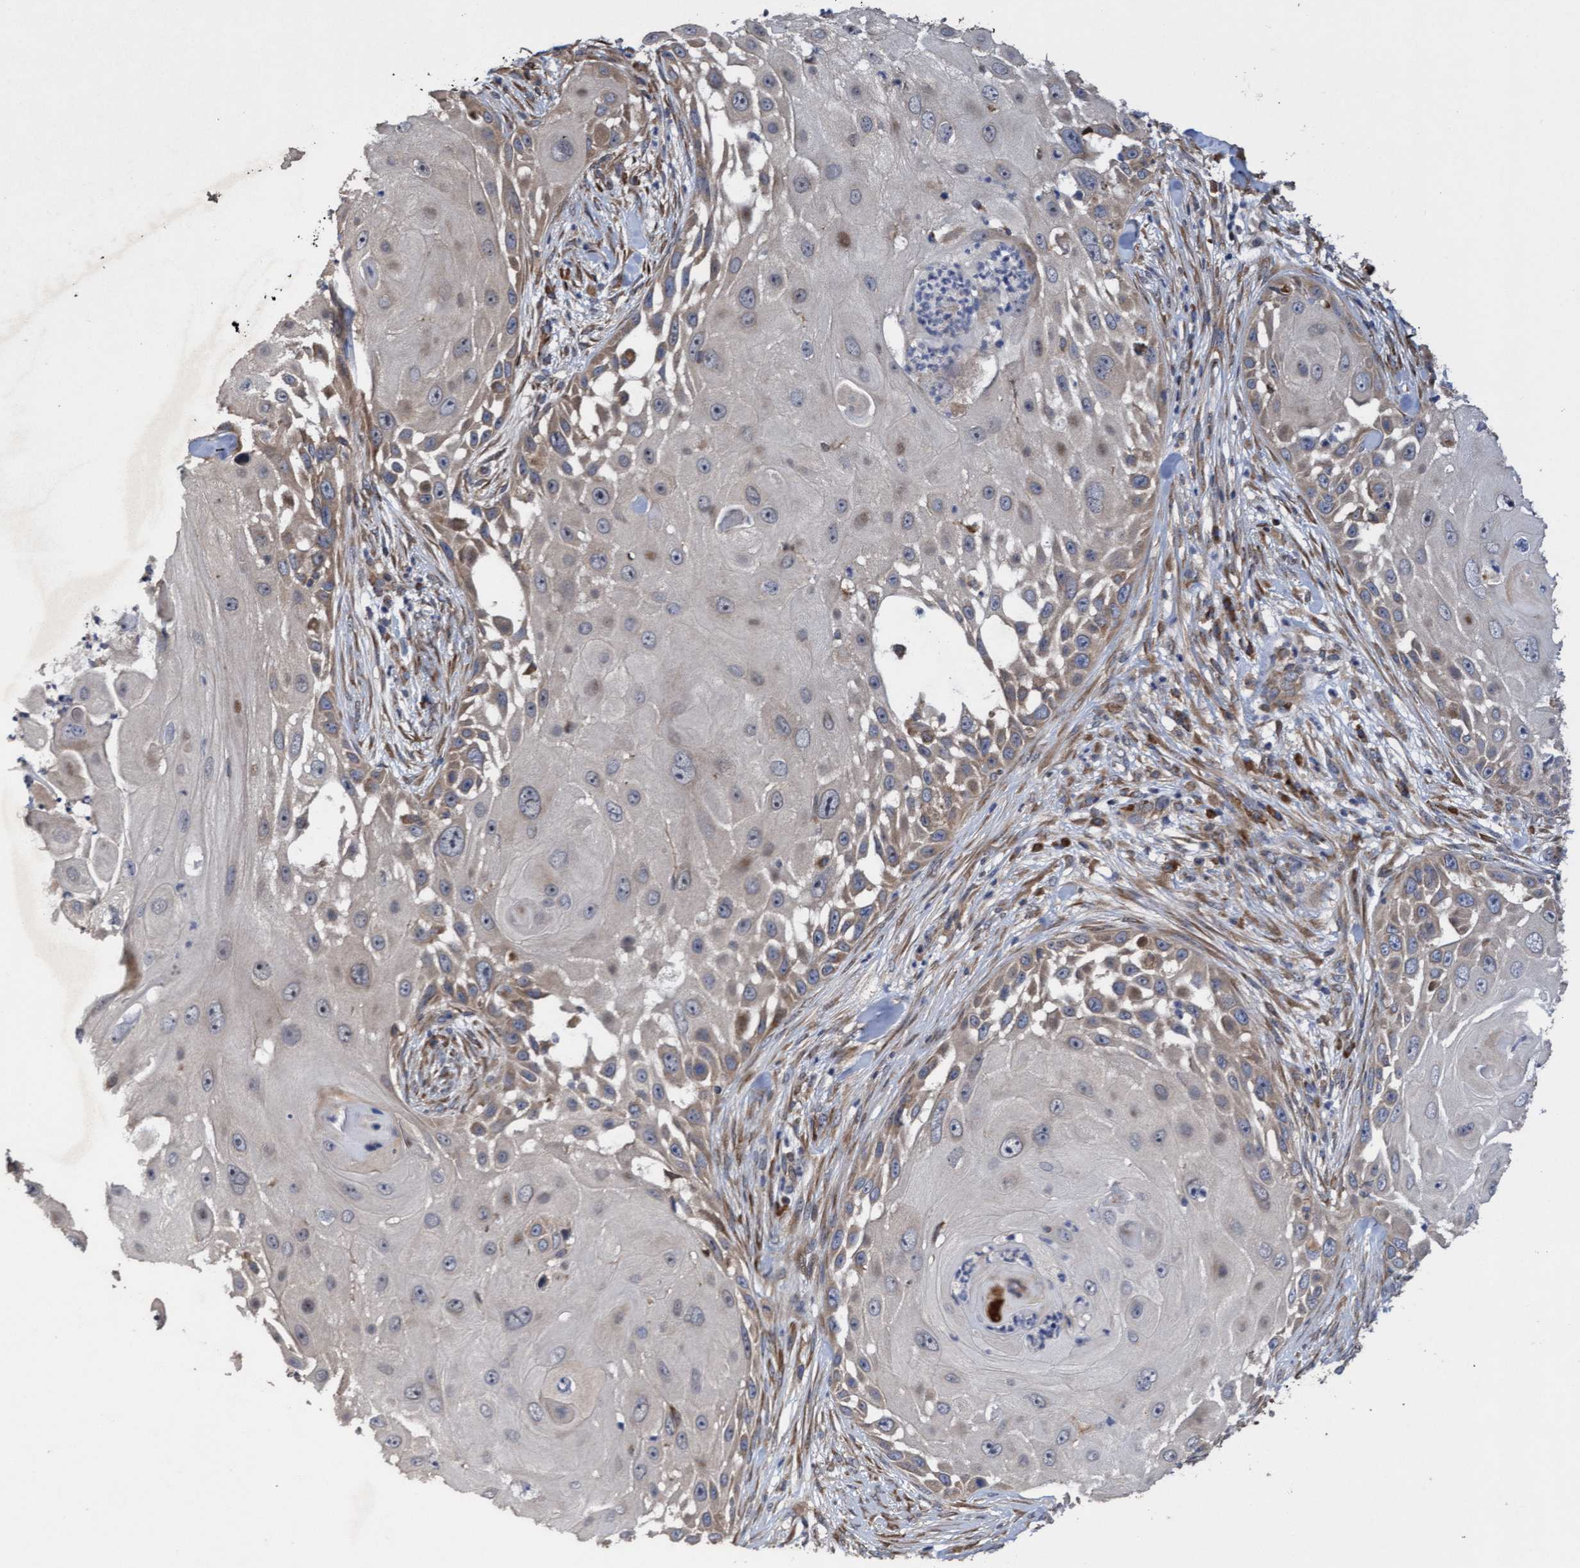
{"staining": {"intensity": "weak", "quantity": "25%-75%", "location": "cytoplasmic/membranous"}, "tissue": "skin cancer", "cell_type": "Tumor cells", "image_type": "cancer", "snomed": [{"axis": "morphology", "description": "Squamous cell carcinoma, NOS"}, {"axis": "topography", "description": "Skin"}], "caption": "DAB (3,3'-diaminobenzidine) immunohistochemical staining of squamous cell carcinoma (skin) reveals weak cytoplasmic/membranous protein expression in about 25%-75% of tumor cells. Using DAB (brown) and hematoxylin (blue) stains, captured at high magnification using brightfield microscopy.", "gene": "ELP5", "patient": {"sex": "female", "age": 44}}